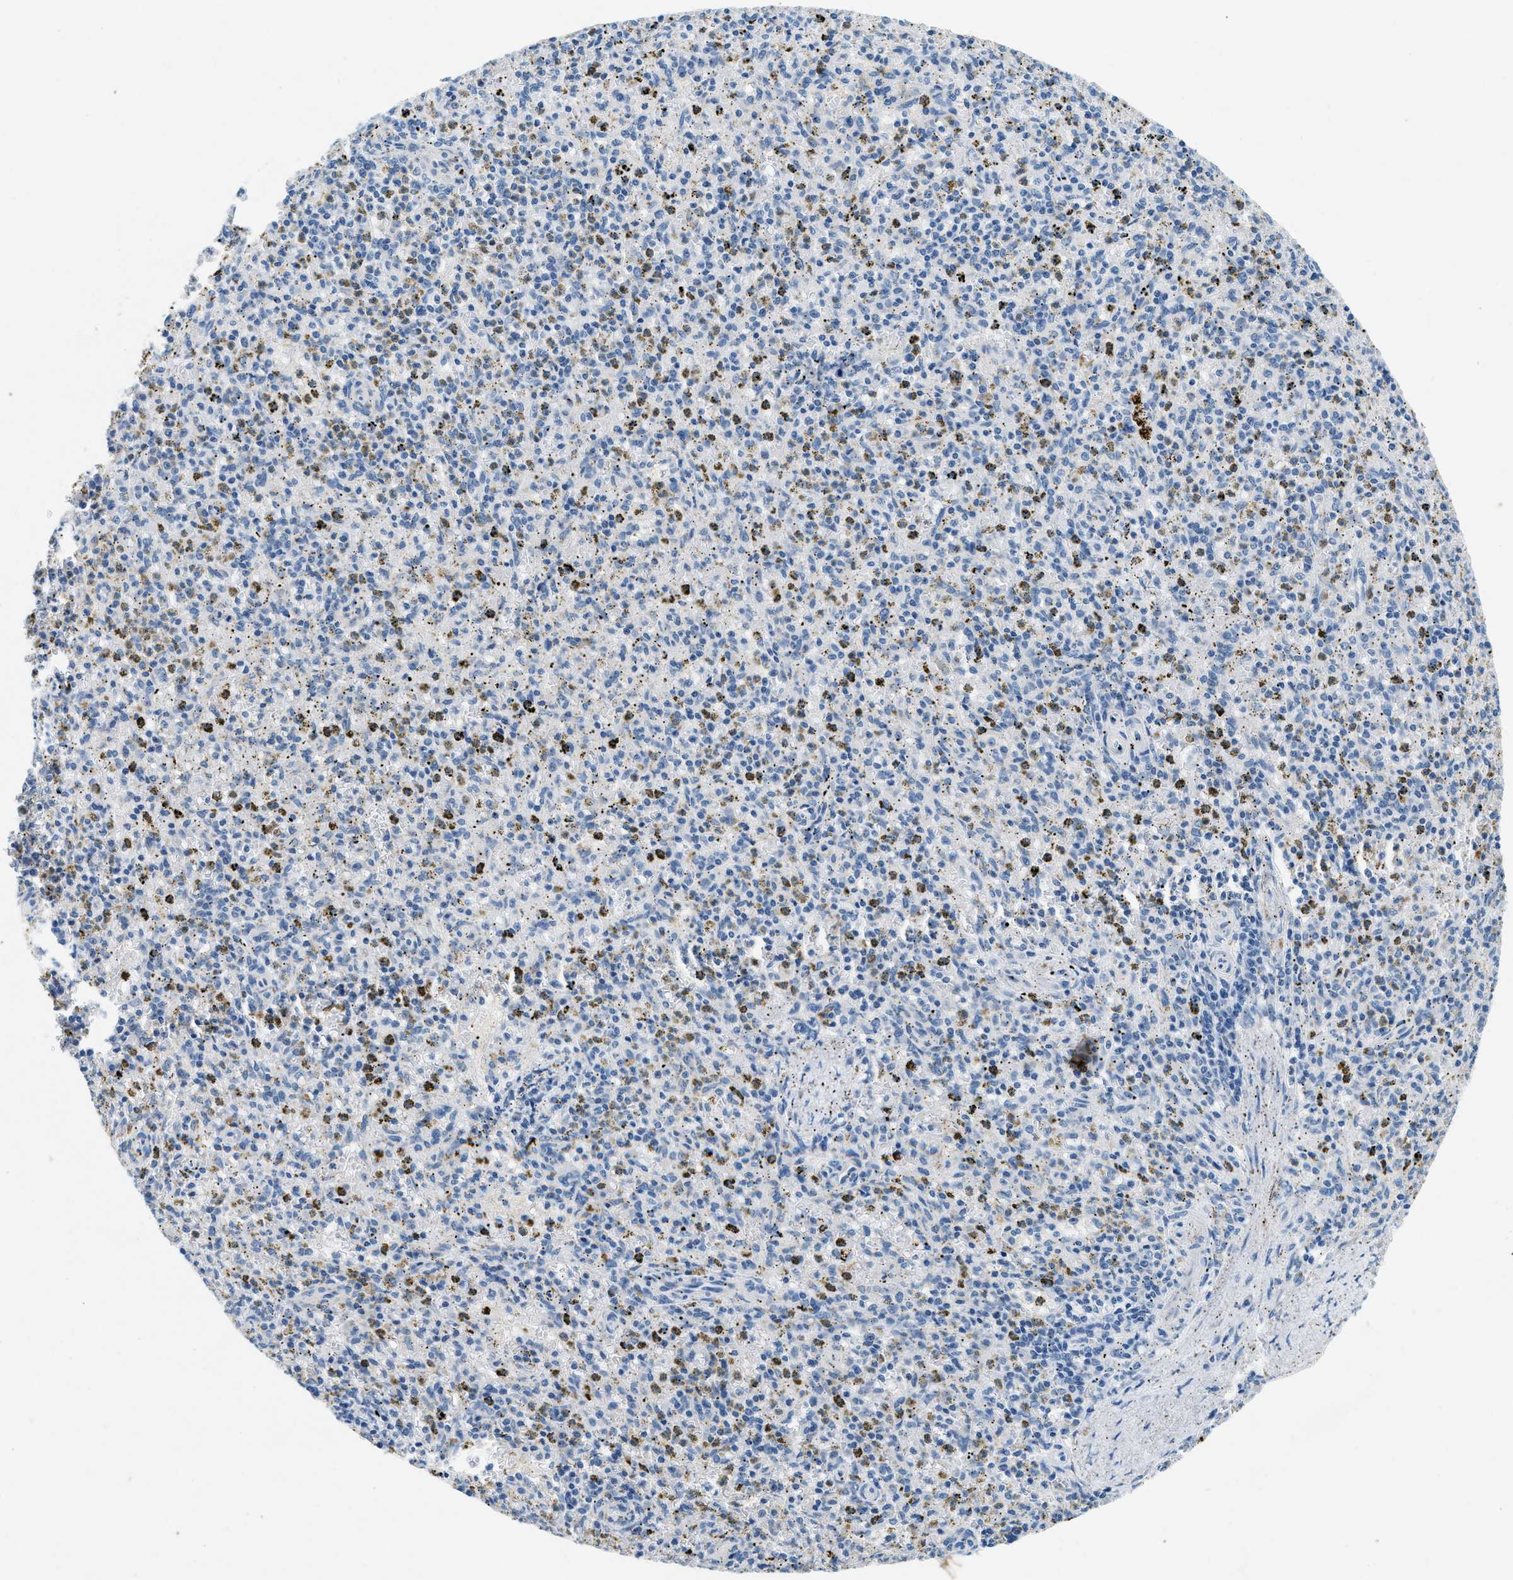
{"staining": {"intensity": "negative", "quantity": "none", "location": "none"}, "tissue": "spleen", "cell_type": "Cells in red pulp", "image_type": "normal", "snomed": [{"axis": "morphology", "description": "Normal tissue, NOS"}, {"axis": "topography", "description": "Spleen"}], "caption": "This micrograph is of unremarkable spleen stained with immunohistochemistry to label a protein in brown with the nuclei are counter-stained blue. There is no staining in cells in red pulp.", "gene": "CFAP20", "patient": {"sex": "male", "age": 72}}